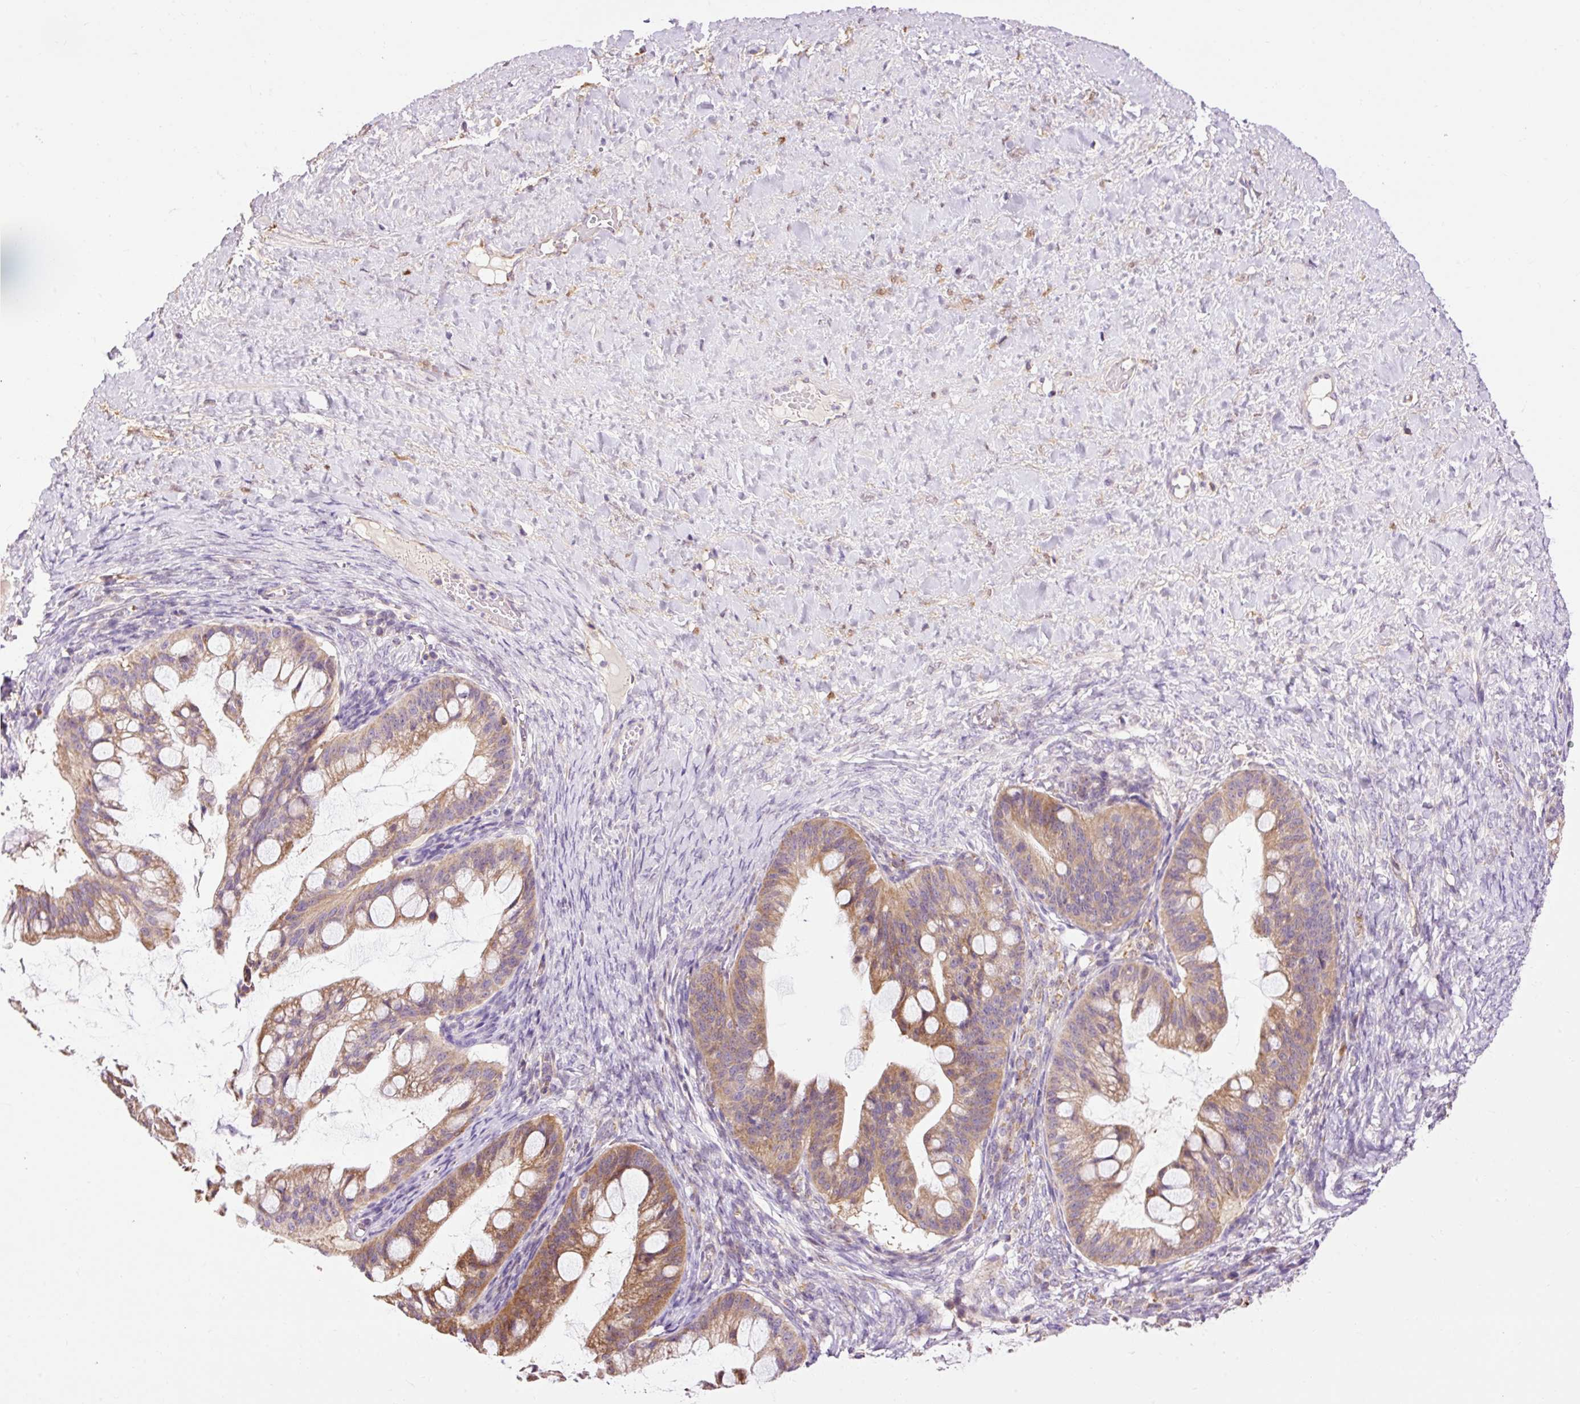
{"staining": {"intensity": "moderate", "quantity": ">75%", "location": "cytoplasmic/membranous"}, "tissue": "ovarian cancer", "cell_type": "Tumor cells", "image_type": "cancer", "snomed": [{"axis": "morphology", "description": "Cystadenocarcinoma, mucinous, NOS"}, {"axis": "topography", "description": "Ovary"}], "caption": "The histopathology image exhibits immunohistochemical staining of ovarian mucinous cystadenocarcinoma. There is moderate cytoplasmic/membranous positivity is present in about >75% of tumor cells.", "gene": "CD83", "patient": {"sex": "female", "age": 73}}